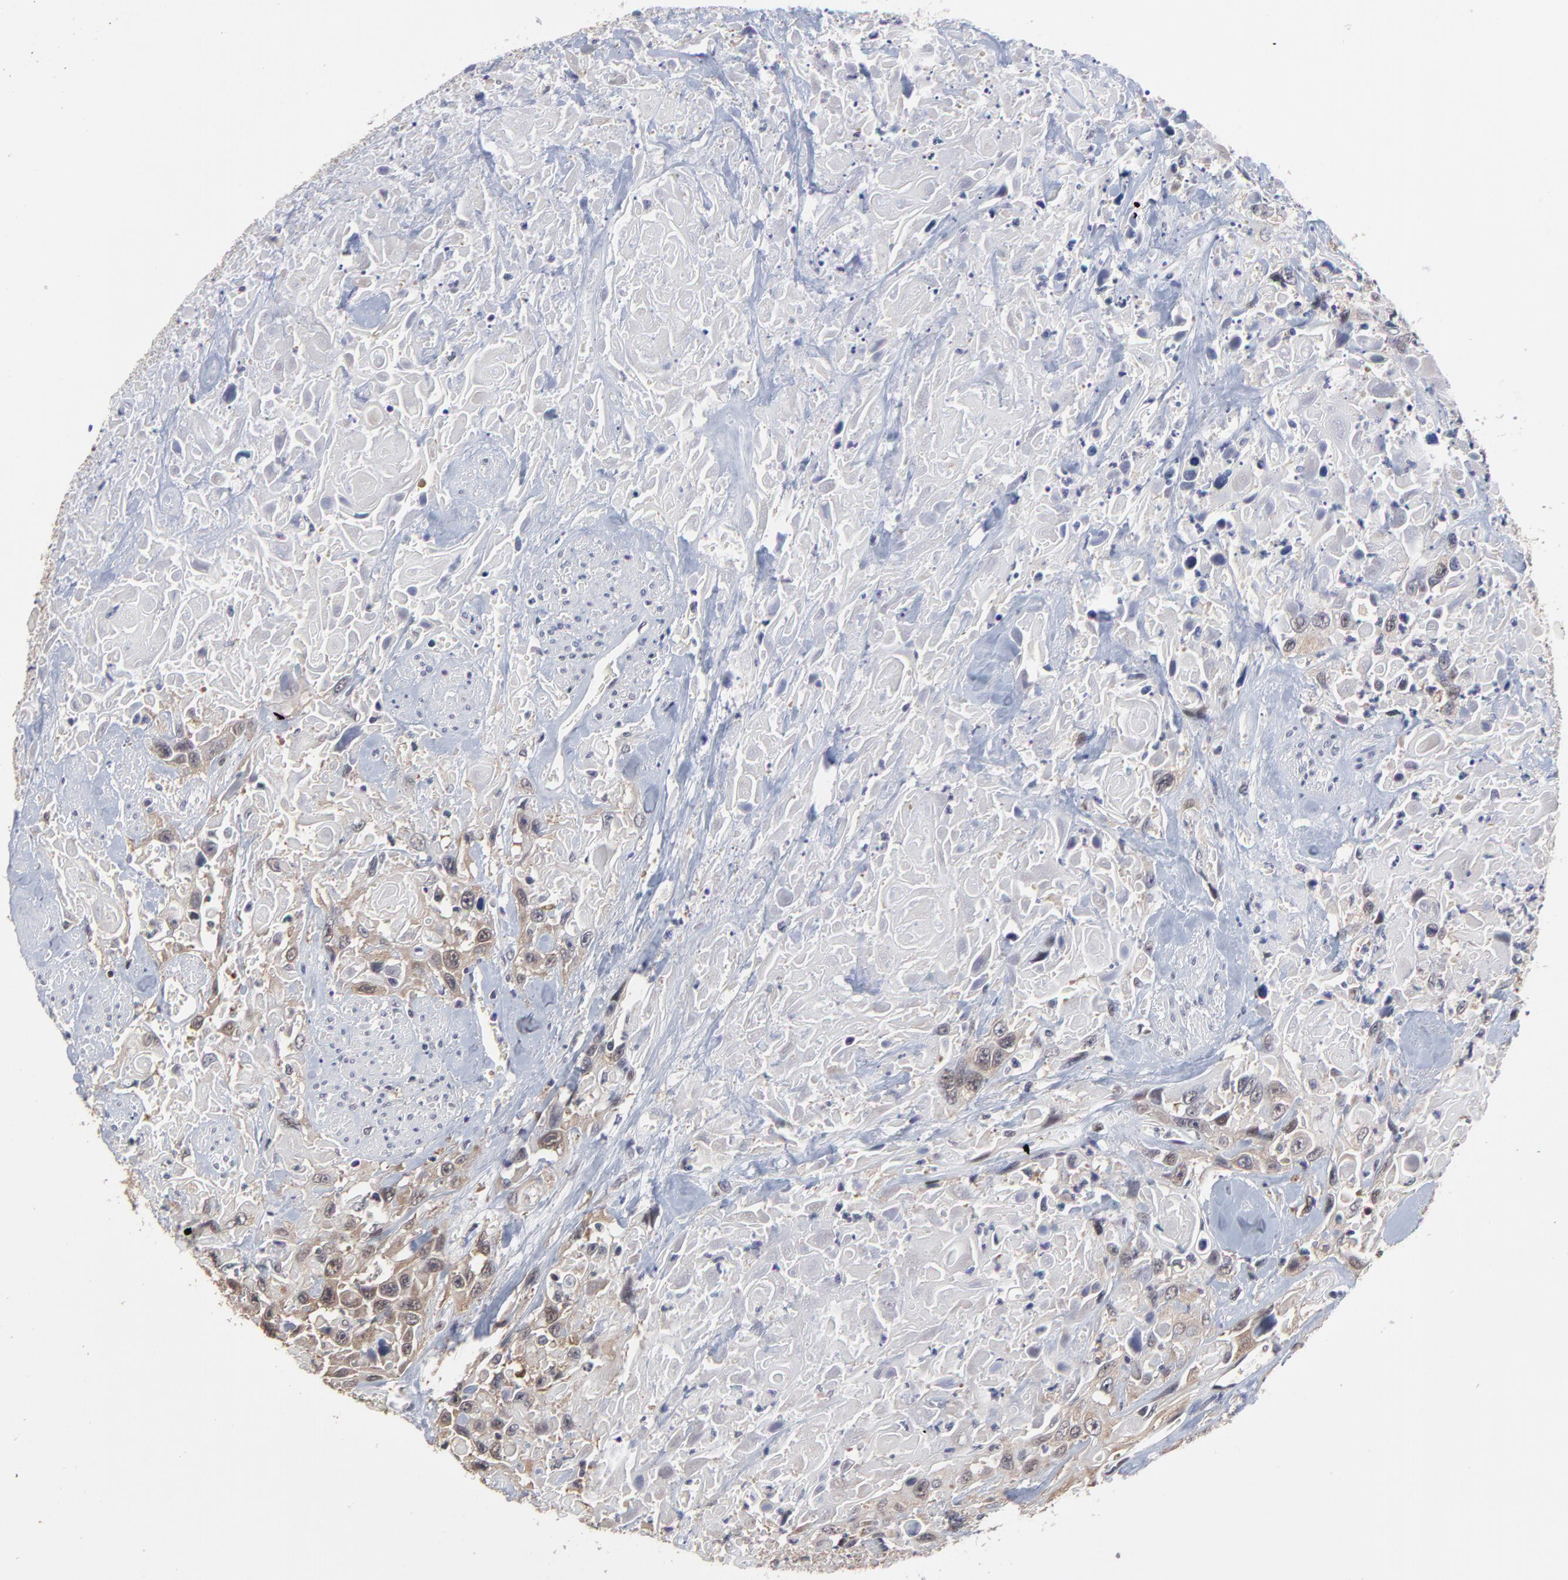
{"staining": {"intensity": "weak", "quantity": ">75%", "location": "cytoplasmic/membranous"}, "tissue": "urothelial cancer", "cell_type": "Tumor cells", "image_type": "cancer", "snomed": [{"axis": "morphology", "description": "Urothelial carcinoma, High grade"}, {"axis": "topography", "description": "Urinary bladder"}], "caption": "Urothelial cancer stained for a protein exhibits weak cytoplasmic/membranous positivity in tumor cells.", "gene": "CCT2", "patient": {"sex": "female", "age": 84}}